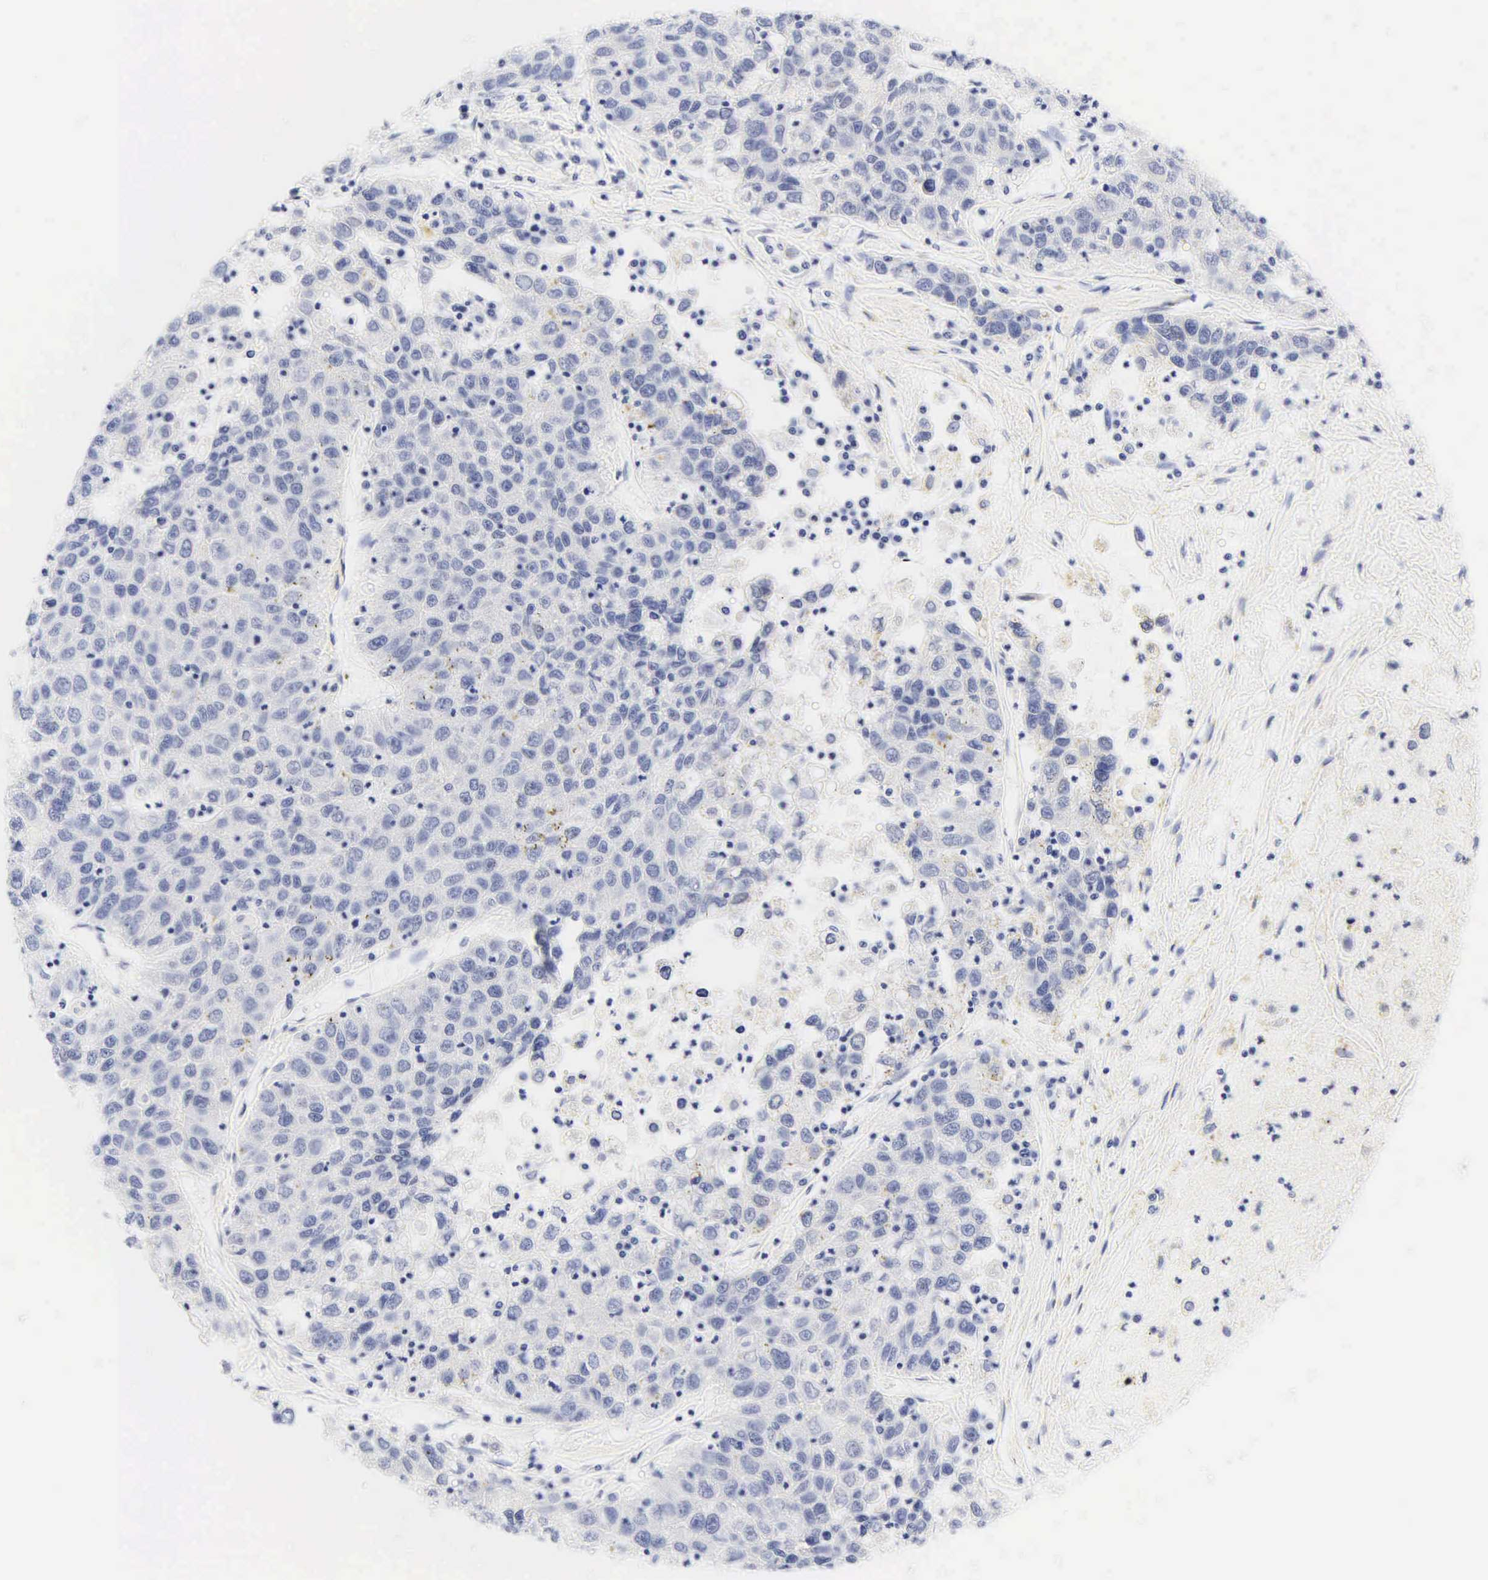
{"staining": {"intensity": "negative", "quantity": "none", "location": "none"}, "tissue": "liver cancer", "cell_type": "Tumor cells", "image_type": "cancer", "snomed": [{"axis": "morphology", "description": "Carcinoma, Hepatocellular, NOS"}, {"axis": "topography", "description": "Liver"}], "caption": "IHC histopathology image of neoplastic tissue: liver hepatocellular carcinoma stained with DAB (3,3'-diaminobenzidine) reveals no significant protein positivity in tumor cells. The staining is performed using DAB (3,3'-diaminobenzidine) brown chromogen with nuclei counter-stained in using hematoxylin.", "gene": "KRT20", "patient": {"sex": "male", "age": 49}}